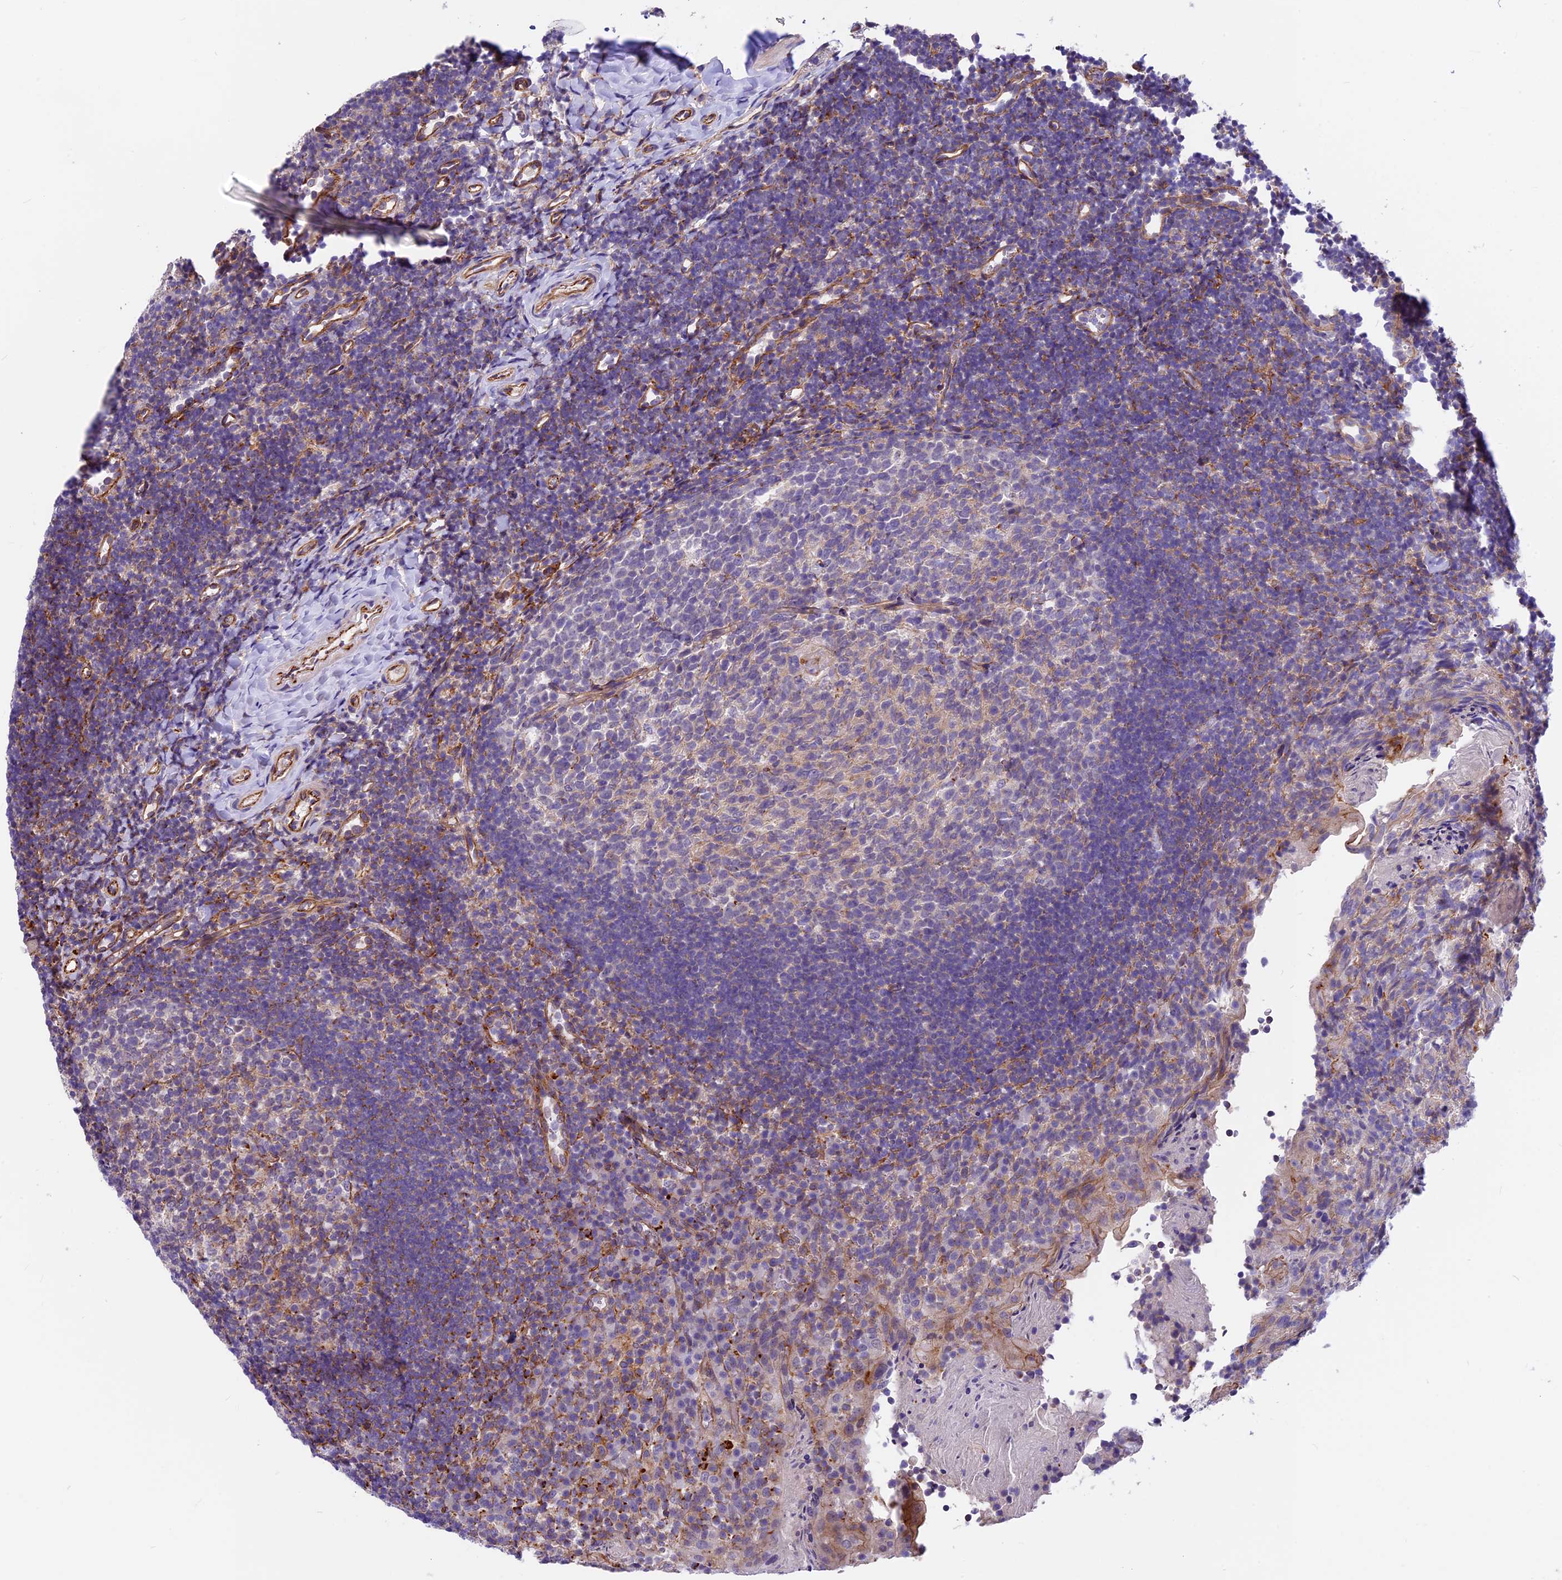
{"staining": {"intensity": "negative", "quantity": "none", "location": "none"}, "tissue": "tonsil", "cell_type": "Germinal center cells", "image_type": "normal", "snomed": [{"axis": "morphology", "description": "Normal tissue, NOS"}, {"axis": "topography", "description": "Tonsil"}], "caption": "An image of tonsil stained for a protein displays no brown staining in germinal center cells.", "gene": "MED20", "patient": {"sex": "female", "age": 10}}